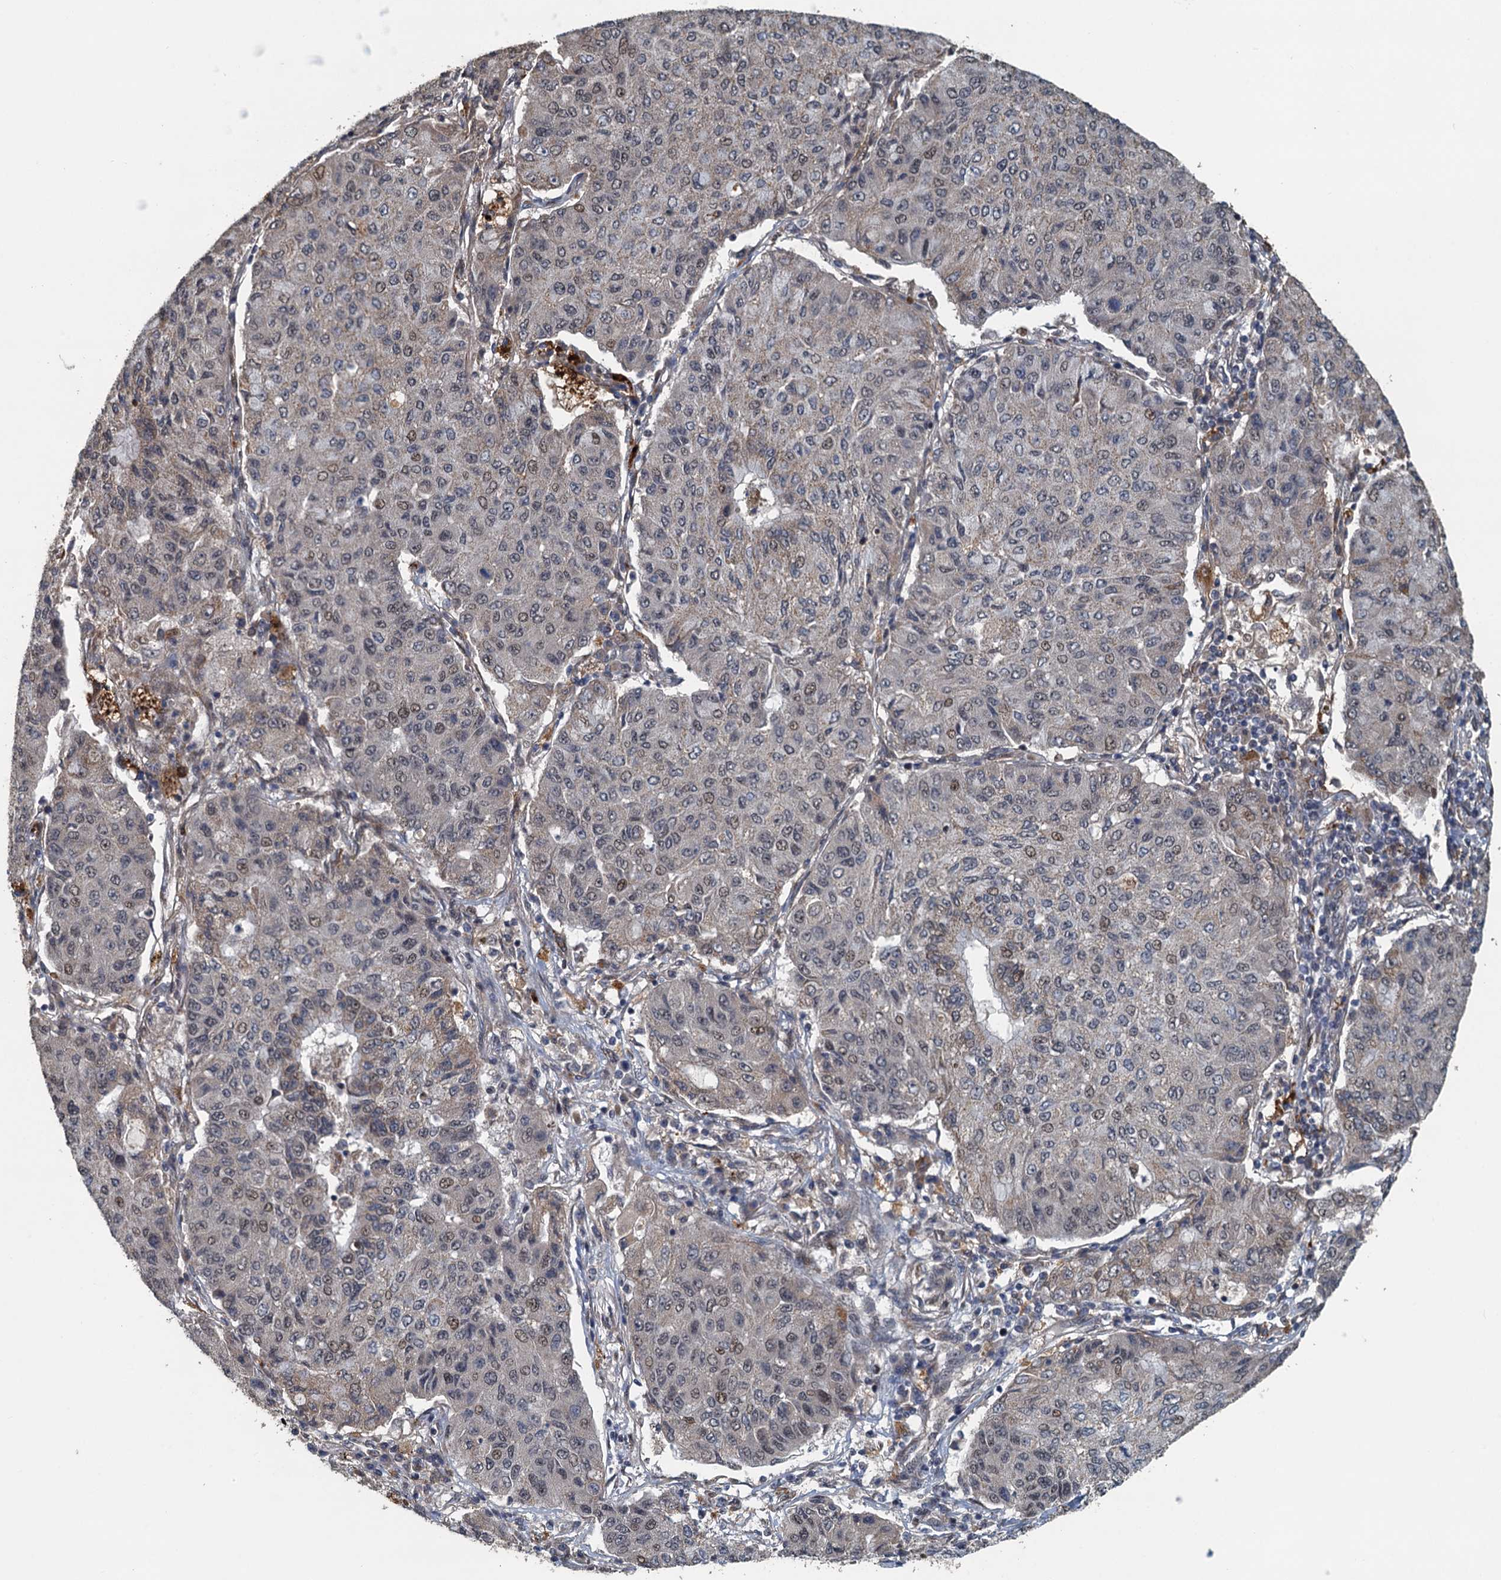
{"staining": {"intensity": "weak", "quantity": "<25%", "location": "cytoplasmic/membranous,nuclear"}, "tissue": "lung cancer", "cell_type": "Tumor cells", "image_type": "cancer", "snomed": [{"axis": "morphology", "description": "Squamous cell carcinoma, NOS"}, {"axis": "topography", "description": "Lung"}], "caption": "IHC of squamous cell carcinoma (lung) displays no positivity in tumor cells.", "gene": "AGRN", "patient": {"sex": "male", "age": 74}}